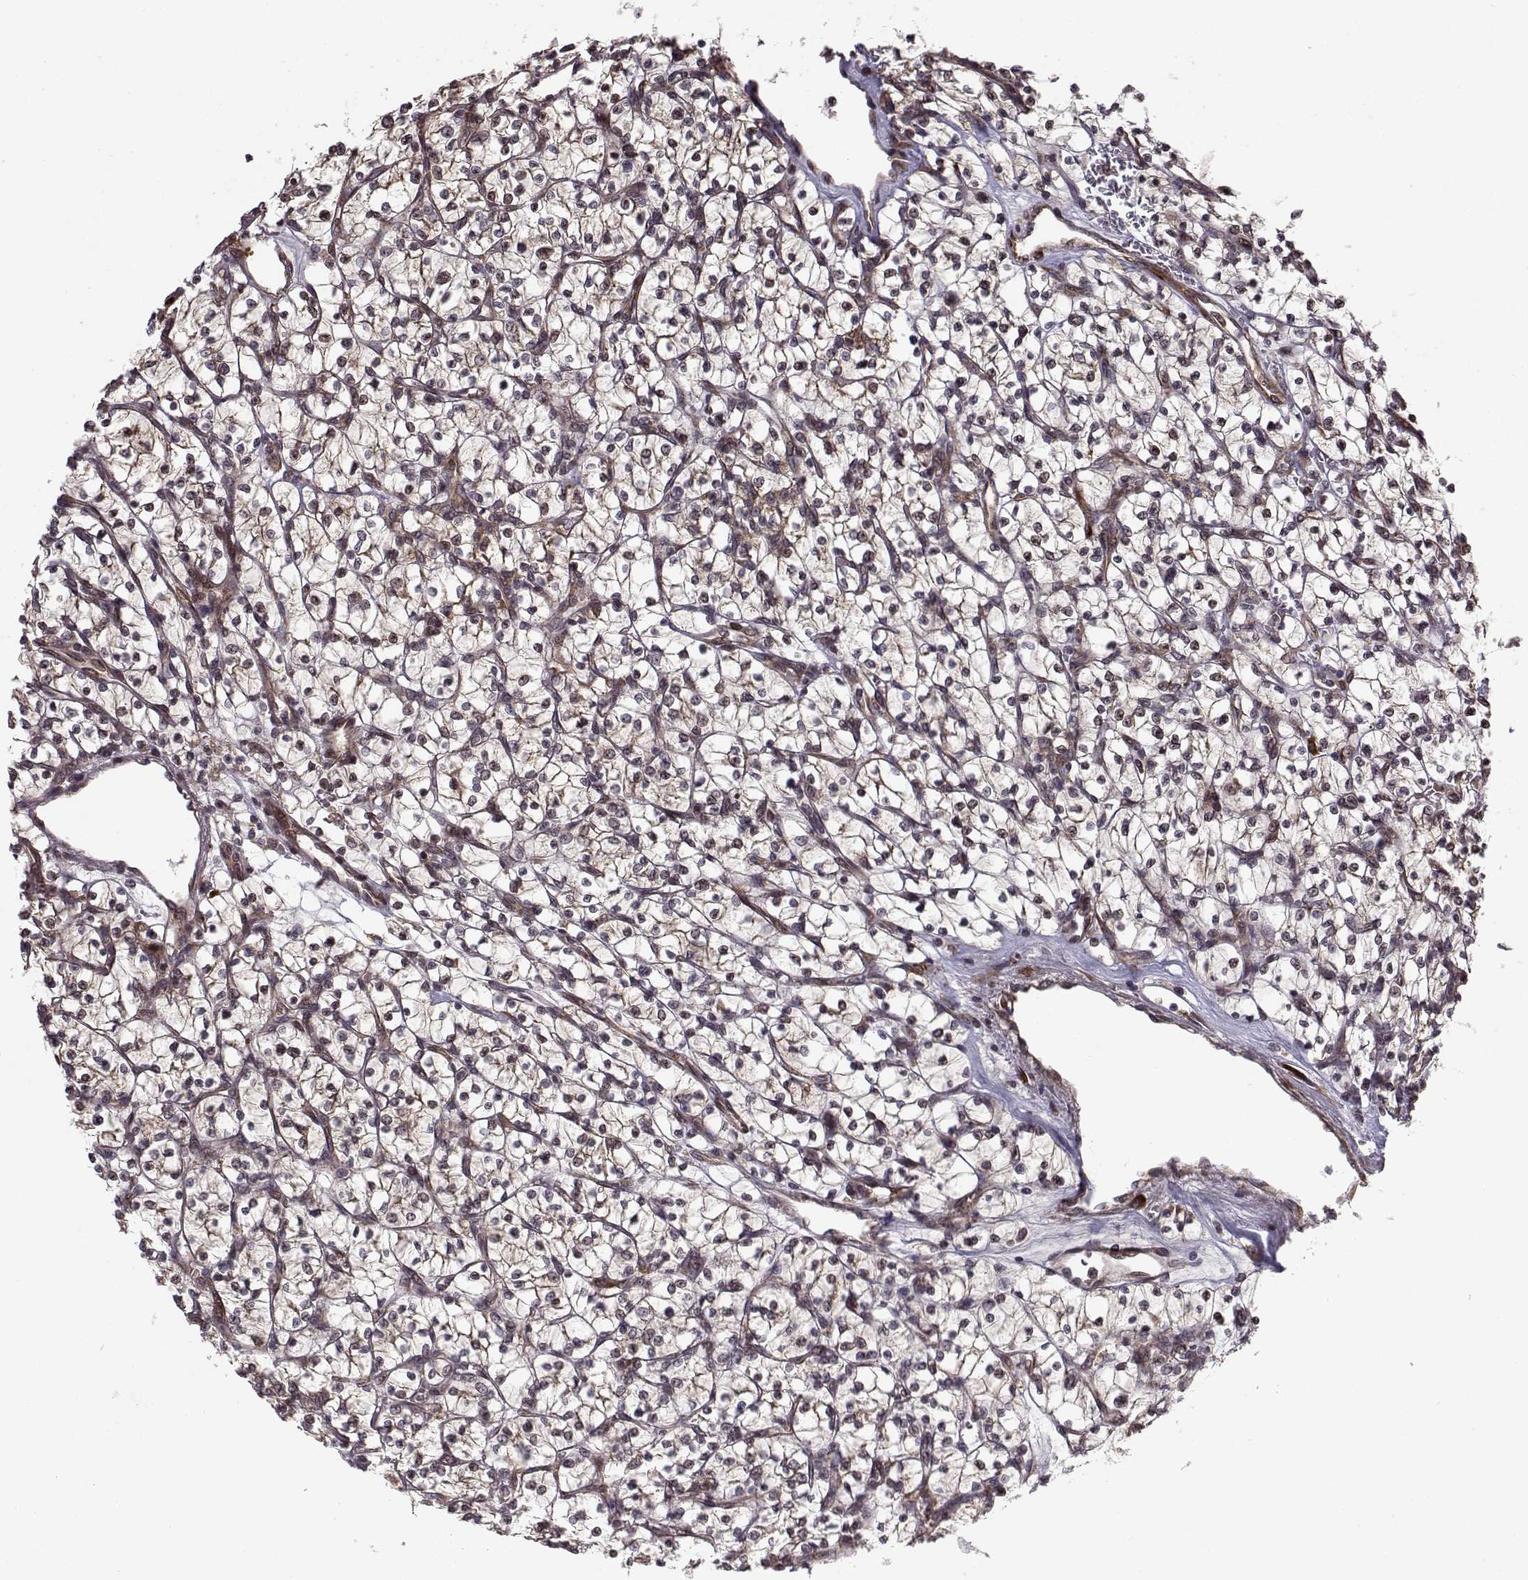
{"staining": {"intensity": "moderate", "quantity": "25%-75%", "location": "cytoplasmic/membranous"}, "tissue": "renal cancer", "cell_type": "Tumor cells", "image_type": "cancer", "snomed": [{"axis": "morphology", "description": "Adenocarcinoma, NOS"}, {"axis": "topography", "description": "Kidney"}], "caption": "There is medium levels of moderate cytoplasmic/membranous positivity in tumor cells of adenocarcinoma (renal), as demonstrated by immunohistochemical staining (brown color).", "gene": "RPL31", "patient": {"sex": "female", "age": 64}}